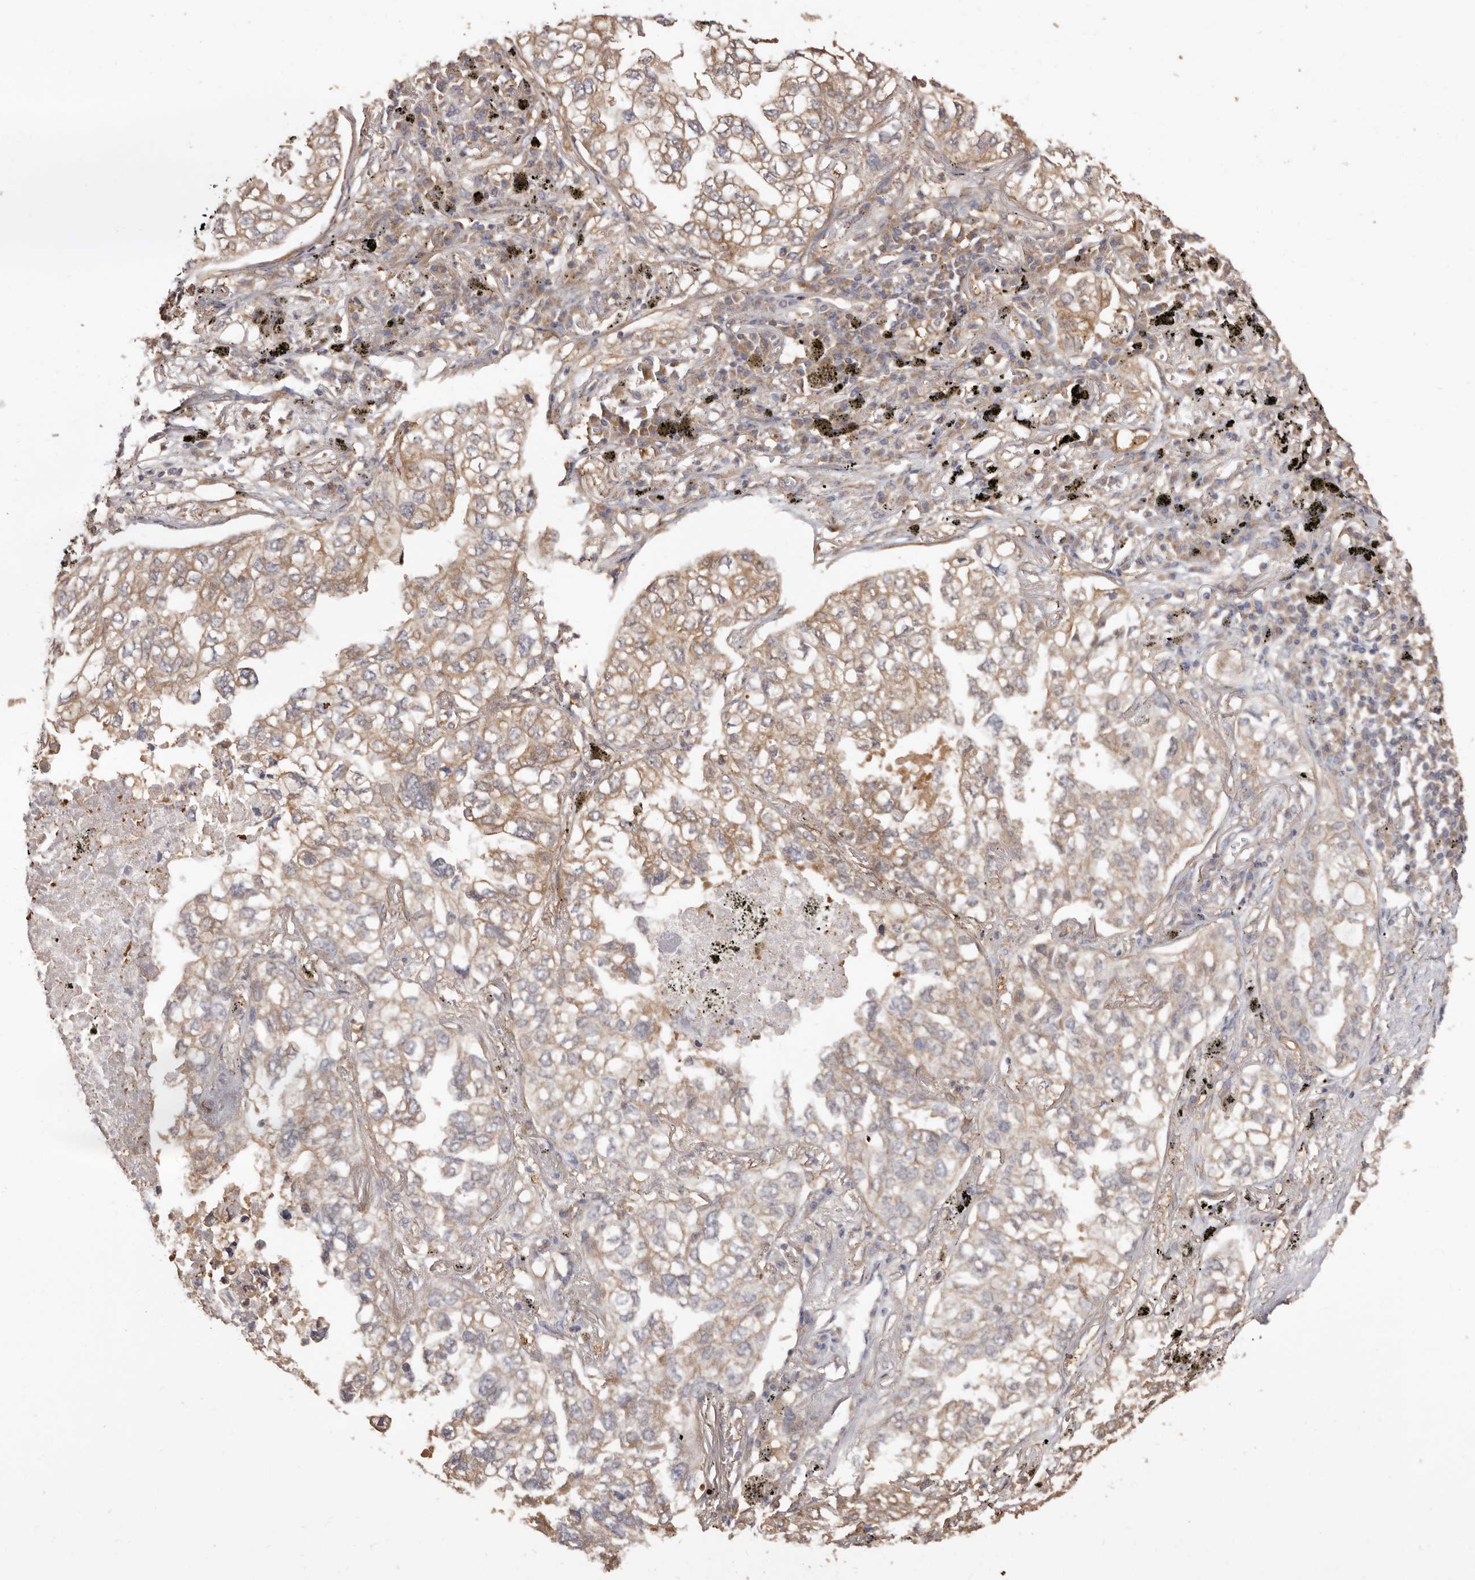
{"staining": {"intensity": "weak", "quantity": ">75%", "location": "cytoplasmic/membranous"}, "tissue": "lung cancer", "cell_type": "Tumor cells", "image_type": "cancer", "snomed": [{"axis": "morphology", "description": "Adenocarcinoma, NOS"}, {"axis": "topography", "description": "Lung"}], "caption": "Adenocarcinoma (lung) was stained to show a protein in brown. There is low levels of weak cytoplasmic/membranous staining in about >75% of tumor cells.", "gene": "COQ8B", "patient": {"sex": "male", "age": 65}}